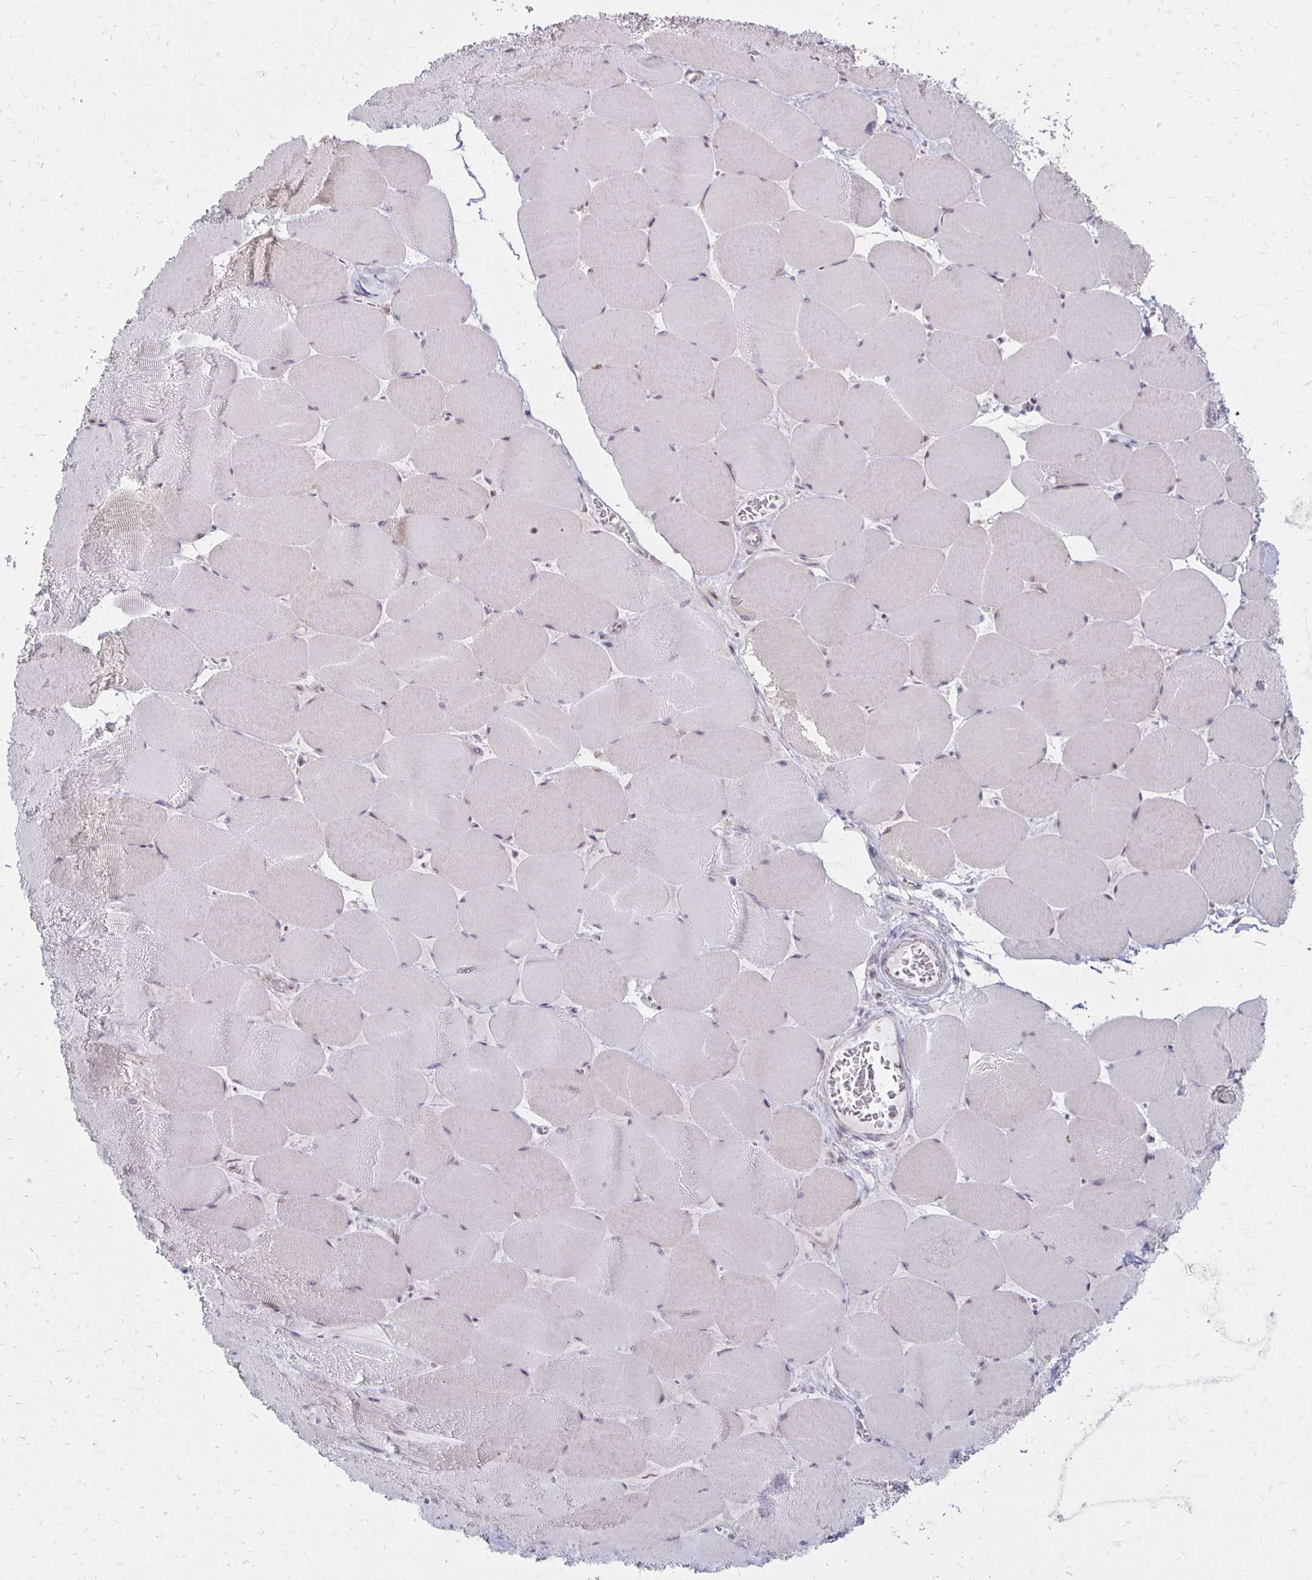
{"staining": {"intensity": "negative", "quantity": "none", "location": "none"}, "tissue": "skeletal muscle", "cell_type": "Myocytes", "image_type": "normal", "snomed": [{"axis": "morphology", "description": "Normal tissue, NOS"}, {"axis": "topography", "description": "Skeletal muscle"}], "caption": "DAB (3,3'-diaminobenzidine) immunohistochemical staining of unremarkable human skeletal muscle demonstrates no significant expression in myocytes.", "gene": "DAGLA", "patient": {"sex": "female", "age": 75}}